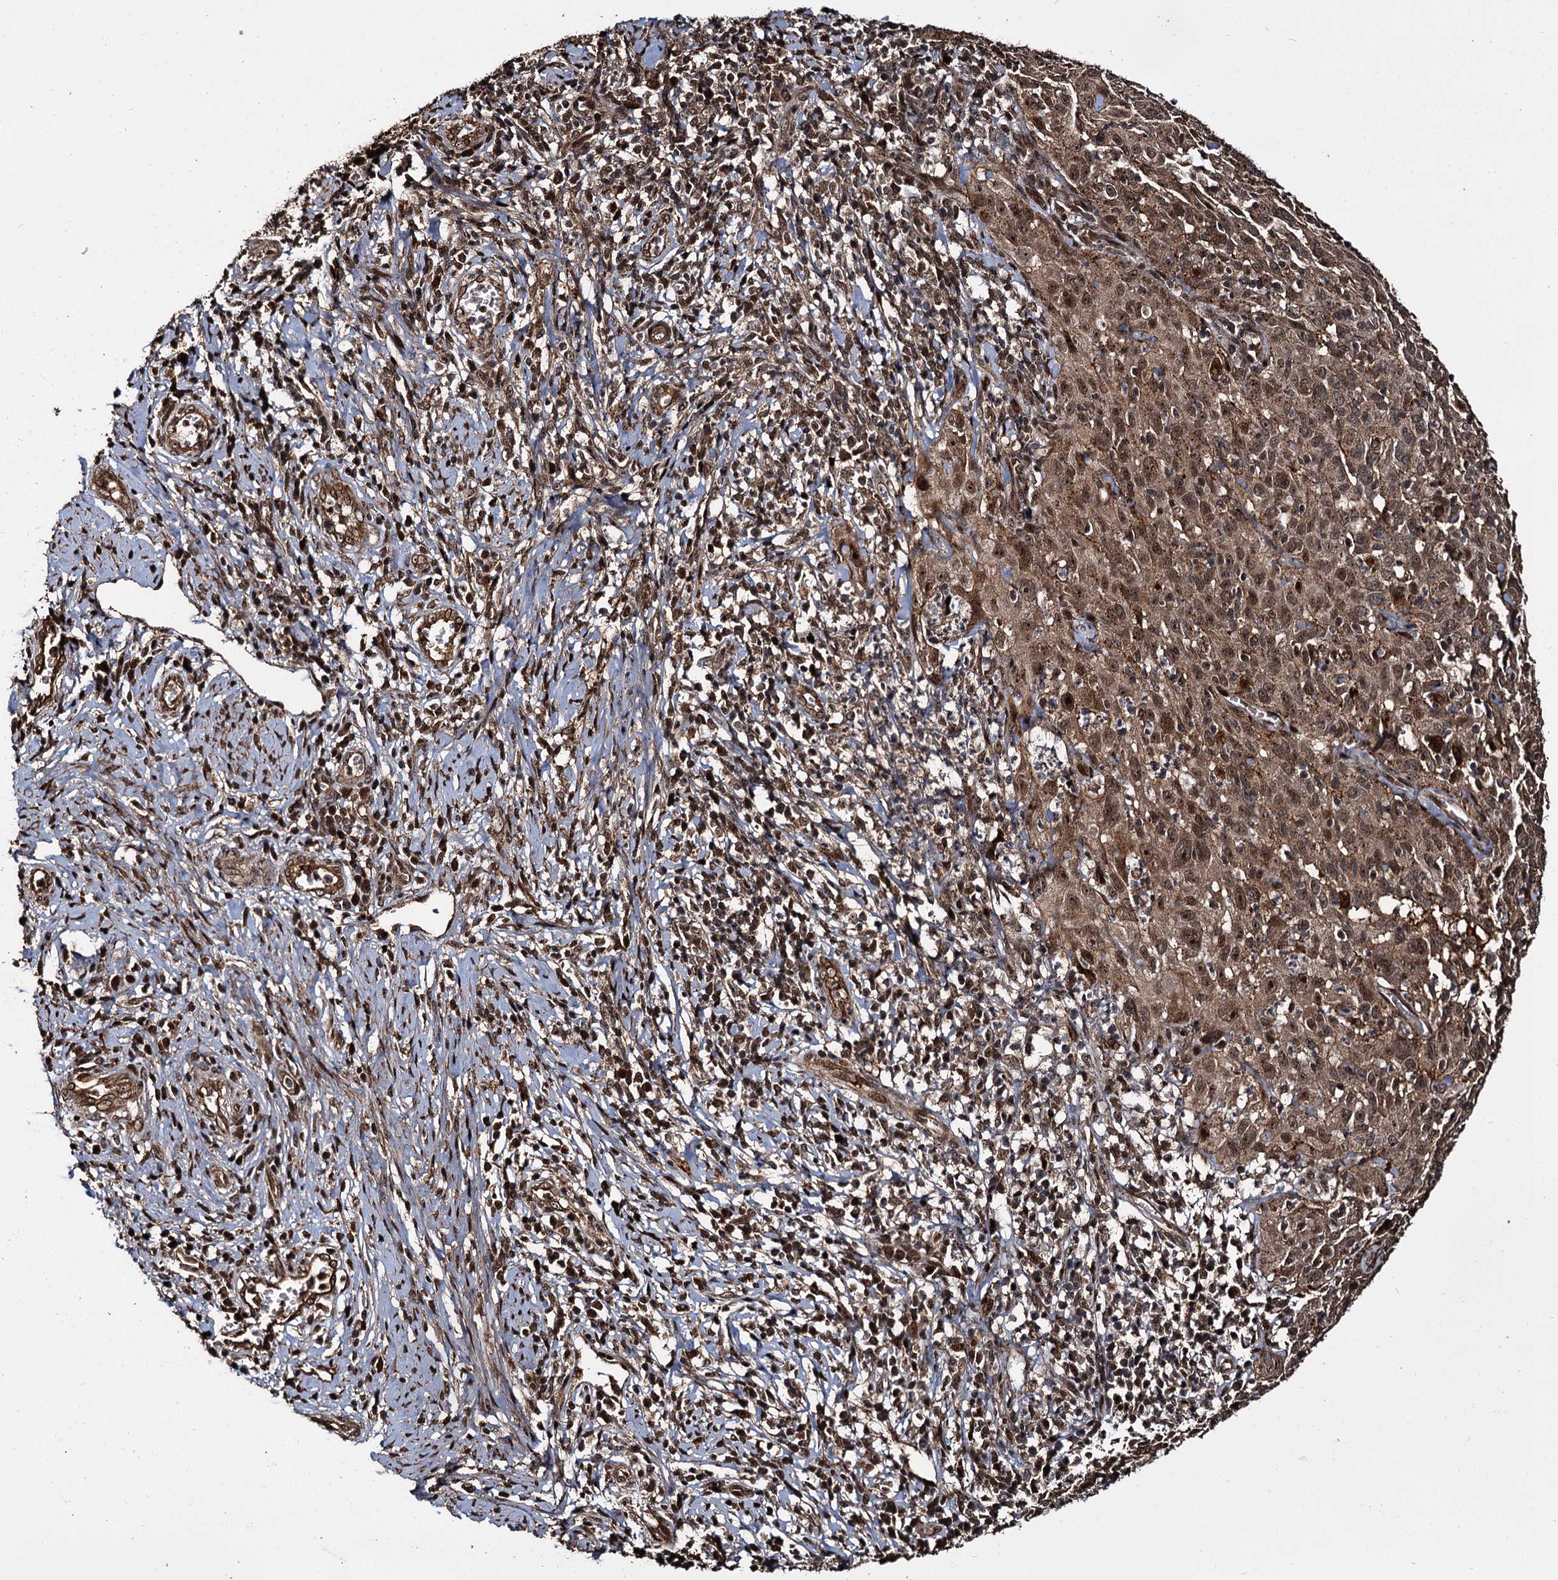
{"staining": {"intensity": "moderate", "quantity": ">75%", "location": "cytoplasmic/membranous,nuclear"}, "tissue": "cervical cancer", "cell_type": "Tumor cells", "image_type": "cancer", "snomed": [{"axis": "morphology", "description": "Squamous cell carcinoma, NOS"}, {"axis": "topography", "description": "Cervix"}], "caption": "Moderate cytoplasmic/membranous and nuclear expression for a protein is seen in about >75% of tumor cells of cervical squamous cell carcinoma using immunohistochemistry (IHC).", "gene": "CEP192", "patient": {"sex": "female", "age": 31}}